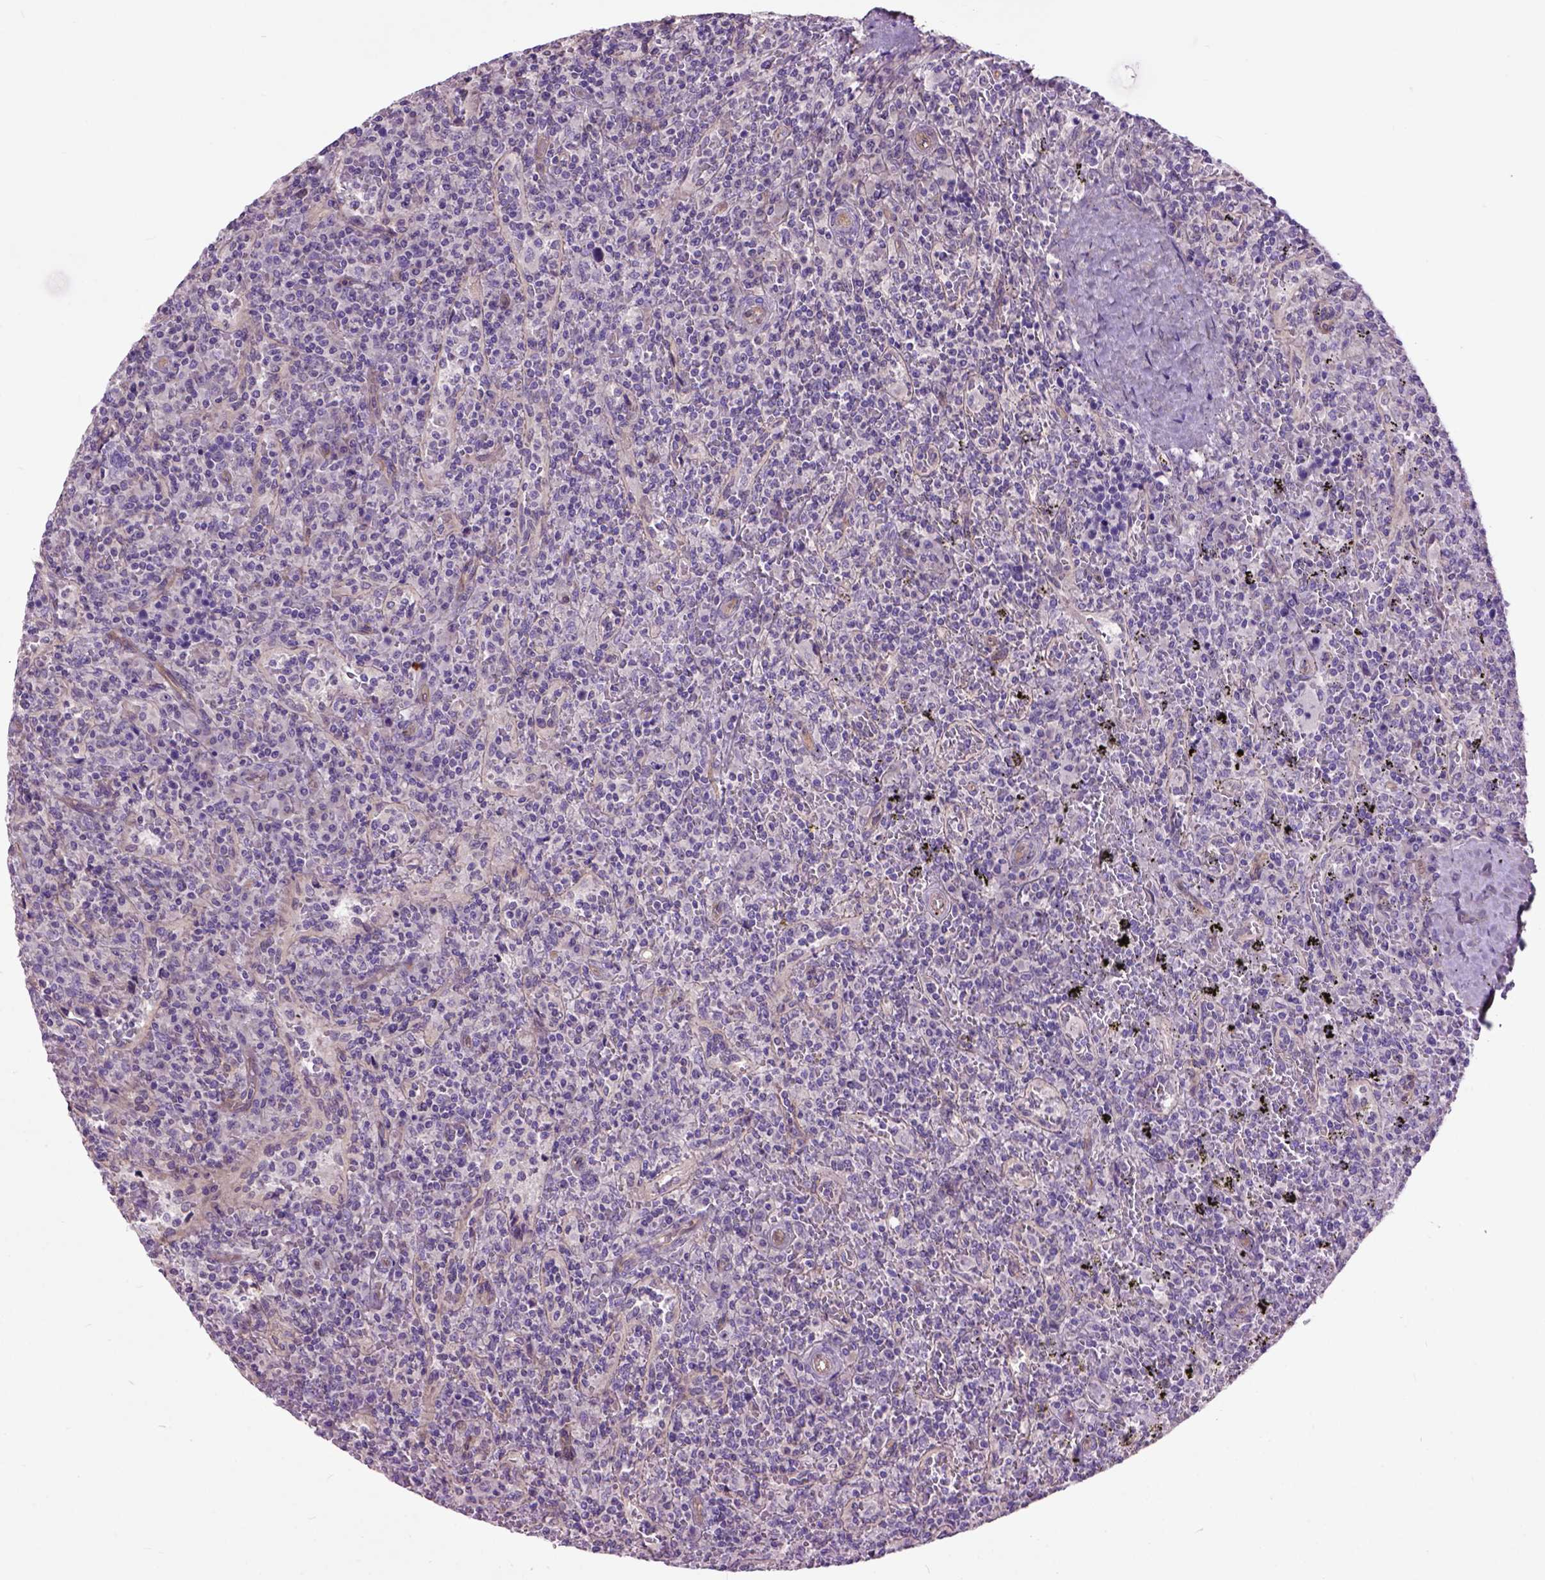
{"staining": {"intensity": "negative", "quantity": "none", "location": "none"}, "tissue": "lymphoma", "cell_type": "Tumor cells", "image_type": "cancer", "snomed": [{"axis": "morphology", "description": "Malignant lymphoma, non-Hodgkin's type, Low grade"}, {"axis": "topography", "description": "Spleen"}], "caption": "Tumor cells are negative for protein expression in human low-grade malignant lymphoma, non-Hodgkin's type.", "gene": "MAPT", "patient": {"sex": "male", "age": 62}}